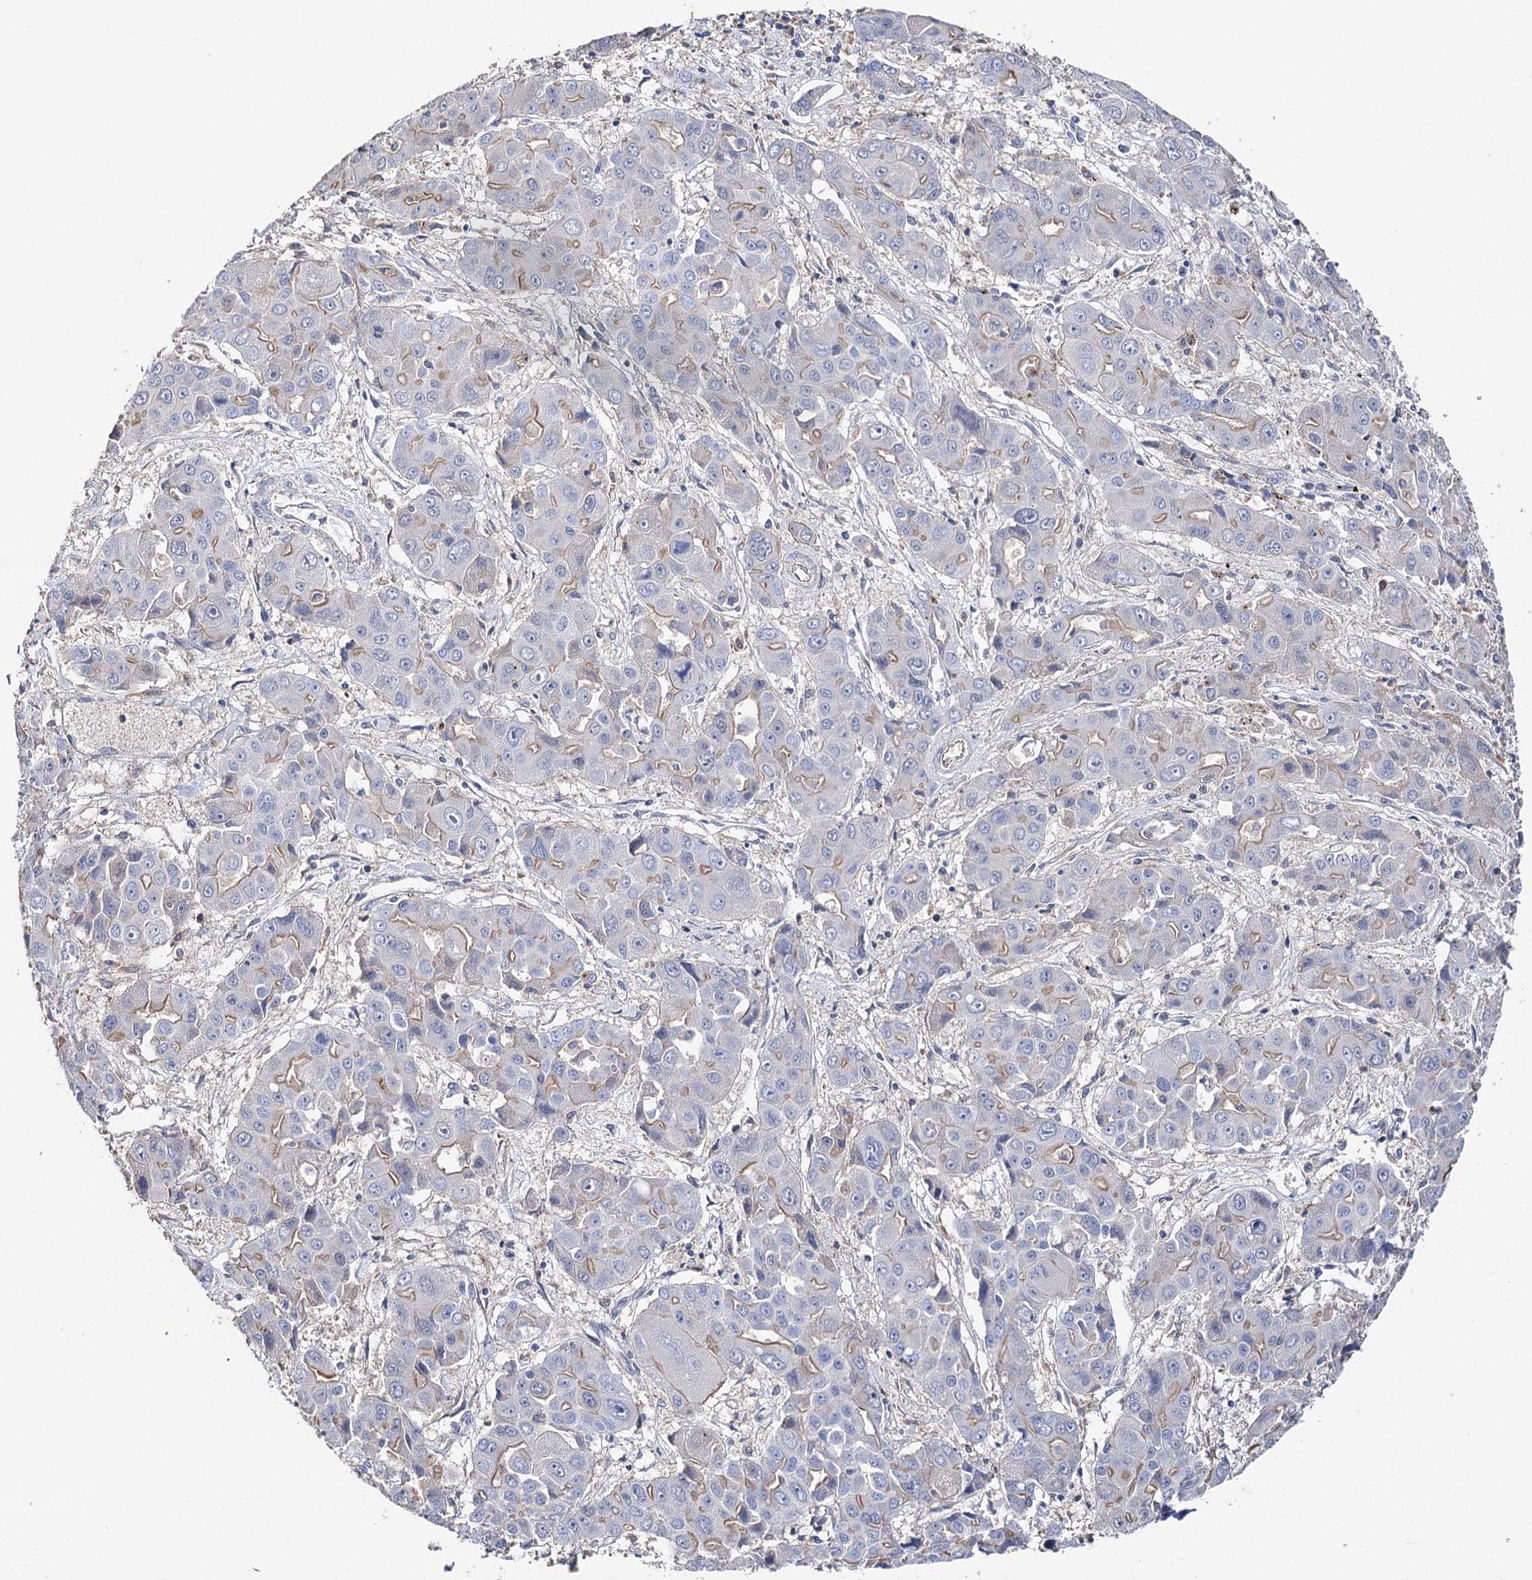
{"staining": {"intensity": "weak", "quantity": "<25%", "location": "cytoplasmic/membranous"}, "tissue": "liver cancer", "cell_type": "Tumor cells", "image_type": "cancer", "snomed": [{"axis": "morphology", "description": "Cholangiocarcinoma"}, {"axis": "topography", "description": "Liver"}], "caption": "A micrograph of liver cholangiocarcinoma stained for a protein displays no brown staining in tumor cells.", "gene": "EPYC", "patient": {"sex": "male", "age": 67}}